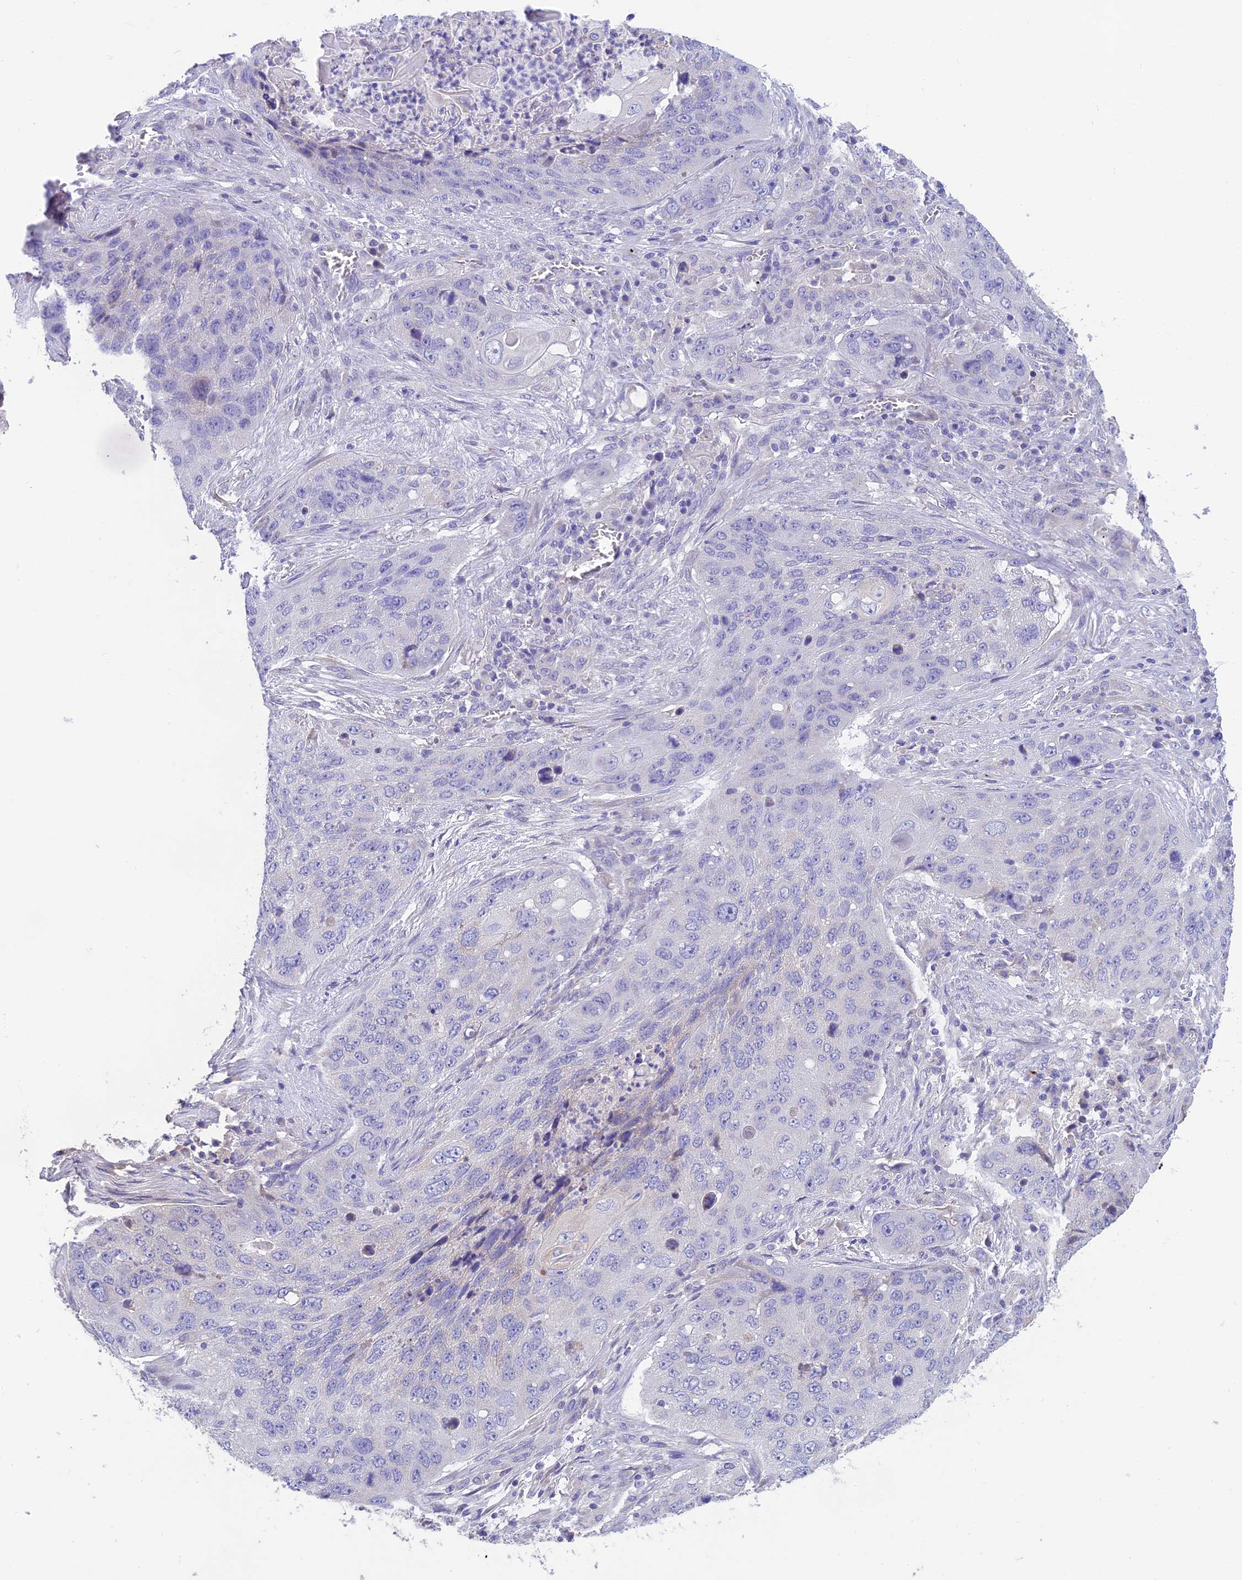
{"staining": {"intensity": "negative", "quantity": "none", "location": "none"}, "tissue": "lung cancer", "cell_type": "Tumor cells", "image_type": "cancer", "snomed": [{"axis": "morphology", "description": "Squamous cell carcinoma, NOS"}, {"axis": "topography", "description": "Lung"}], "caption": "A histopathology image of squamous cell carcinoma (lung) stained for a protein reveals no brown staining in tumor cells. The staining was performed using DAB (3,3'-diaminobenzidine) to visualize the protein expression in brown, while the nuclei were stained in blue with hematoxylin (Magnification: 20x).", "gene": "HSD17B2", "patient": {"sex": "female", "age": 63}}